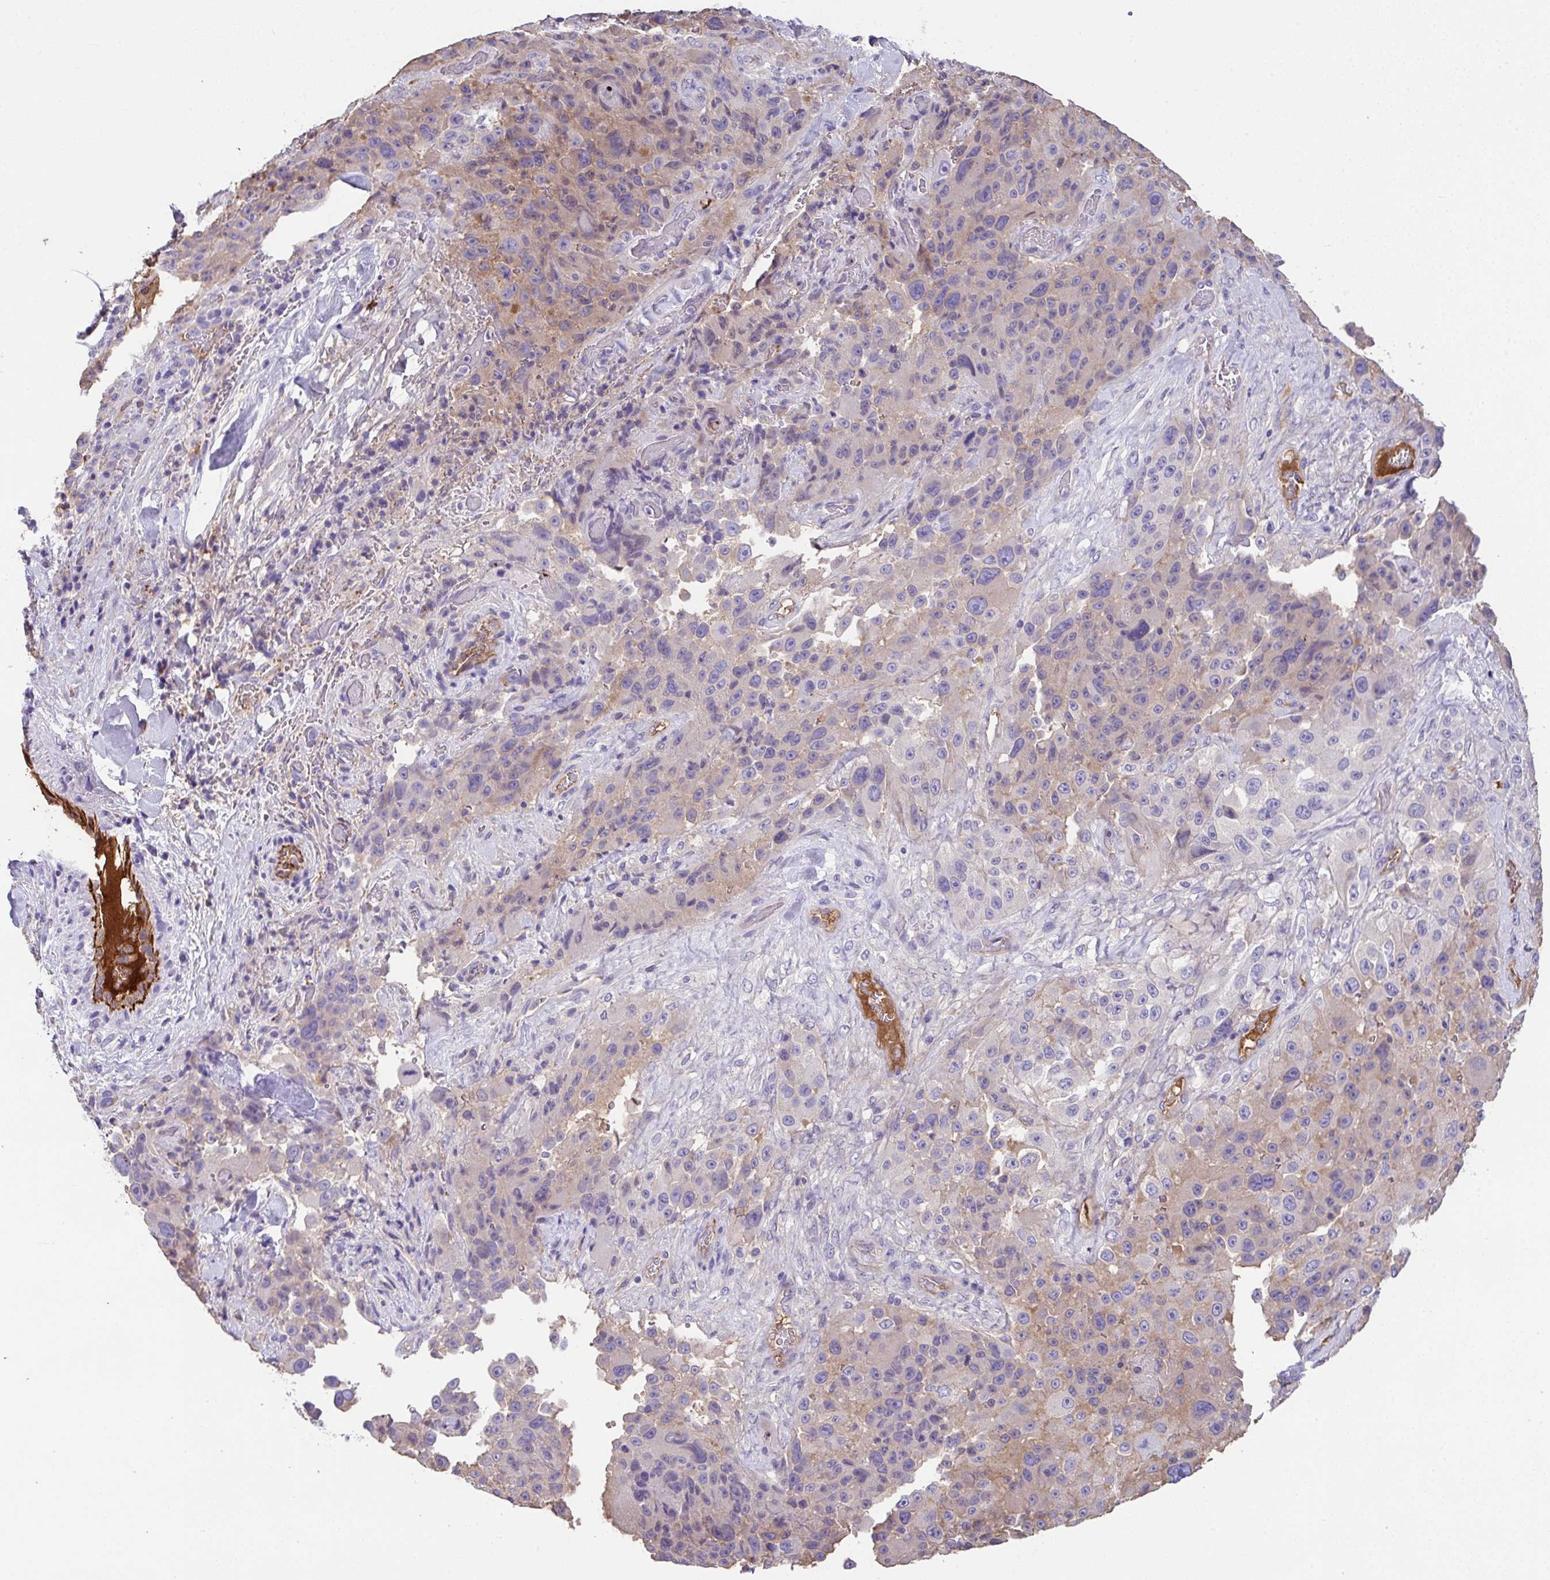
{"staining": {"intensity": "weak", "quantity": "<25%", "location": "cytoplasmic/membranous,nuclear"}, "tissue": "melanoma", "cell_type": "Tumor cells", "image_type": "cancer", "snomed": [{"axis": "morphology", "description": "Malignant melanoma, Metastatic site"}, {"axis": "topography", "description": "Lymph node"}], "caption": "Tumor cells show no significant protein expression in melanoma.", "gene": "ZNF813", "patient": {"sex": "male", "age": 62}}